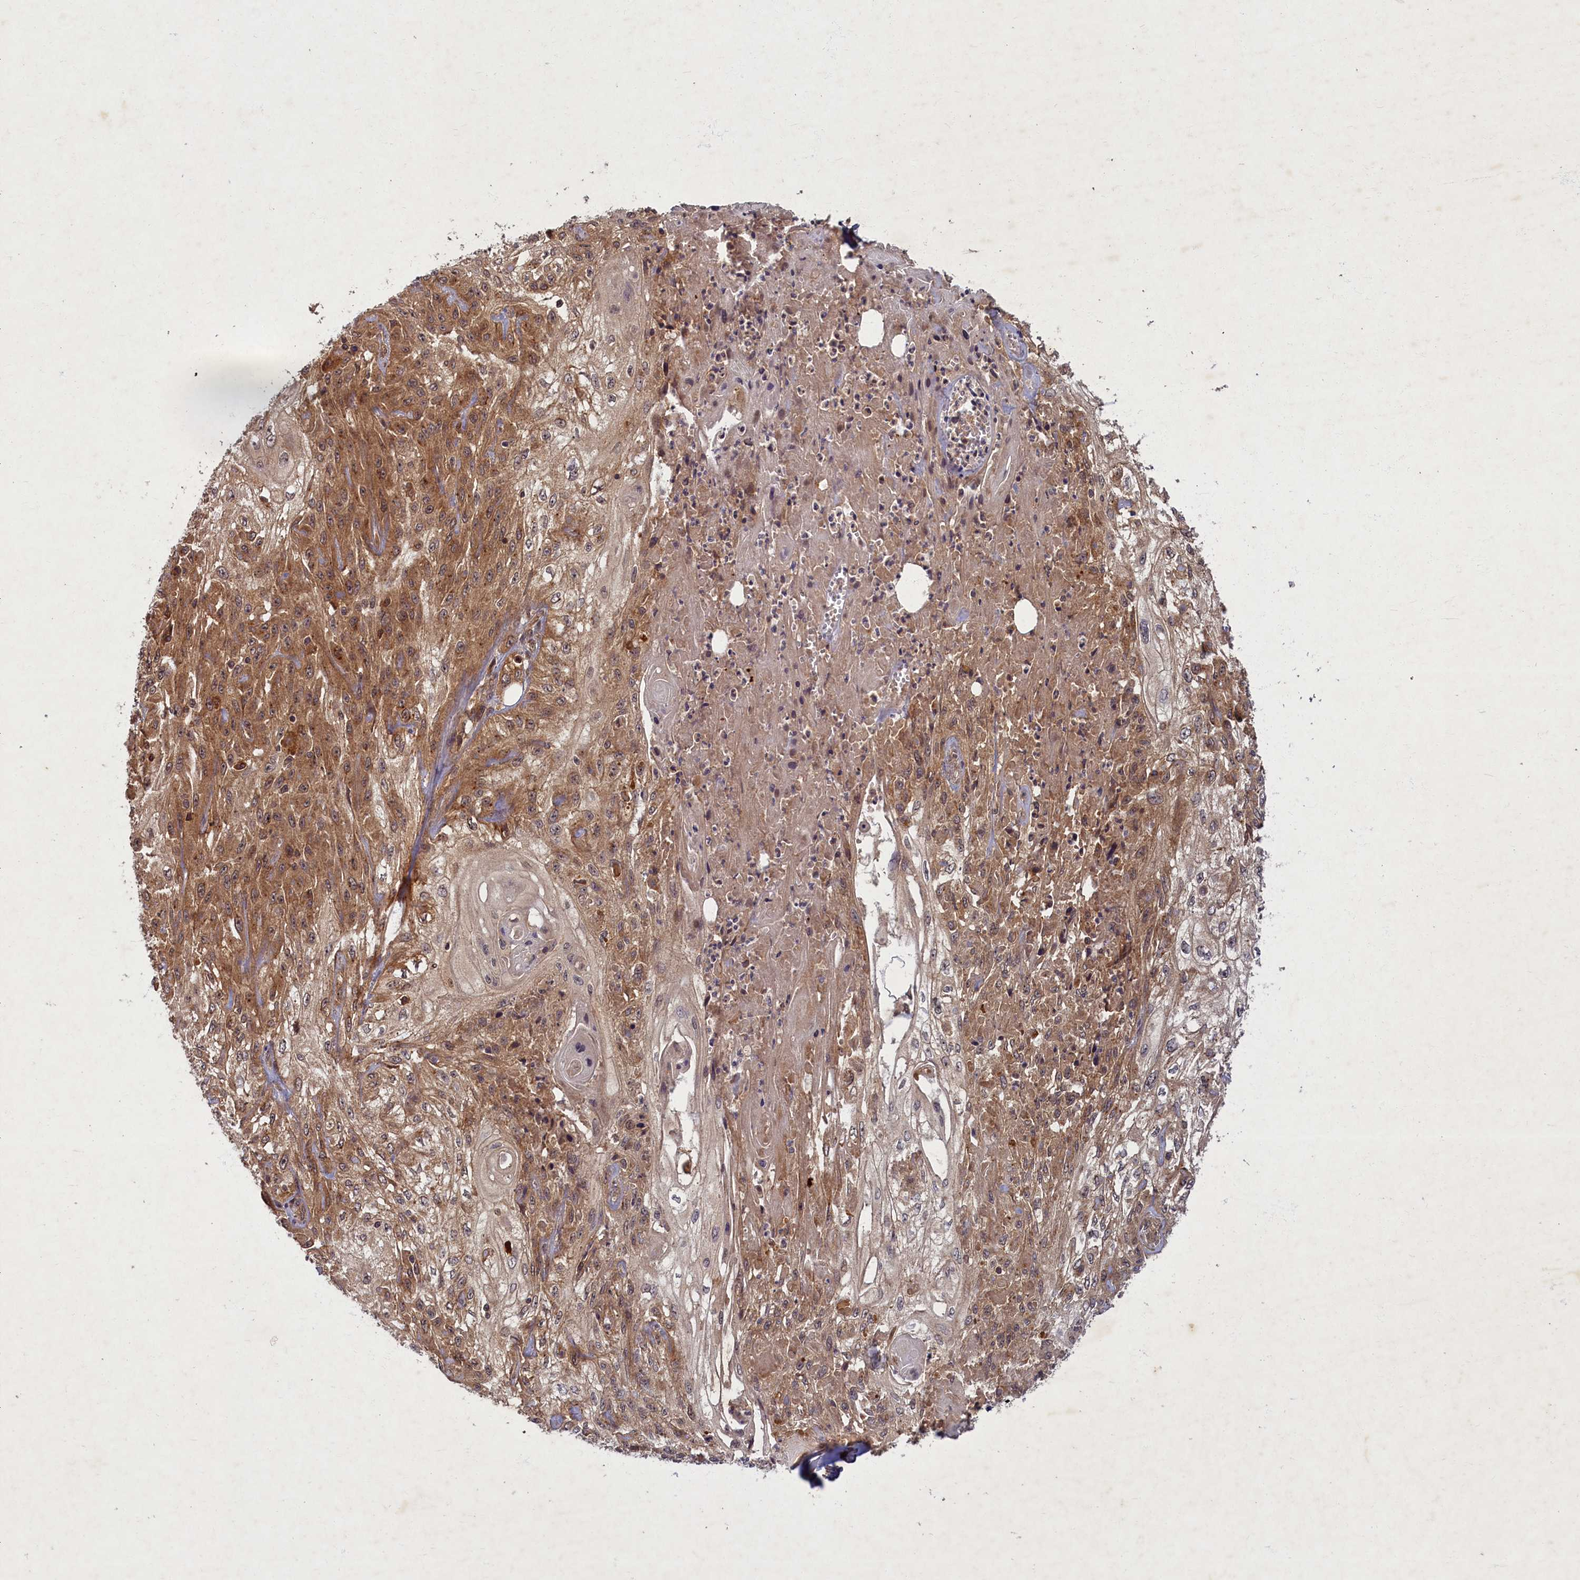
{"staining": {"intensity": "moderate", "quantity": ">75%", "location": "cytoplasmic/membranous"}, "tissue": "skin cancer", "cell_type": "Tumor cells", "image_type": "cancer", "snomed": [{"axis": "morphology", "description": "Squamous cell carcinoma, NOS"}, {"axis": "morphology", "description": "Squamous cell carcinoma, metastatic, NOS"}, {"axis": "topography", "description": "Skin"}, {"axis": "topography", "description": "Lymph node"}], "caption": "This photomicrograph exhibits skin cancer stained with immunohistochemistry (IHC) to label a protein in brown. The cytoplasmic/membranous of tumor cells show moderate positivity for the protein. Nuclei are counter-stained blue.", "gene": "BICD1", "patient": {"sex": "male", "age": 75}}